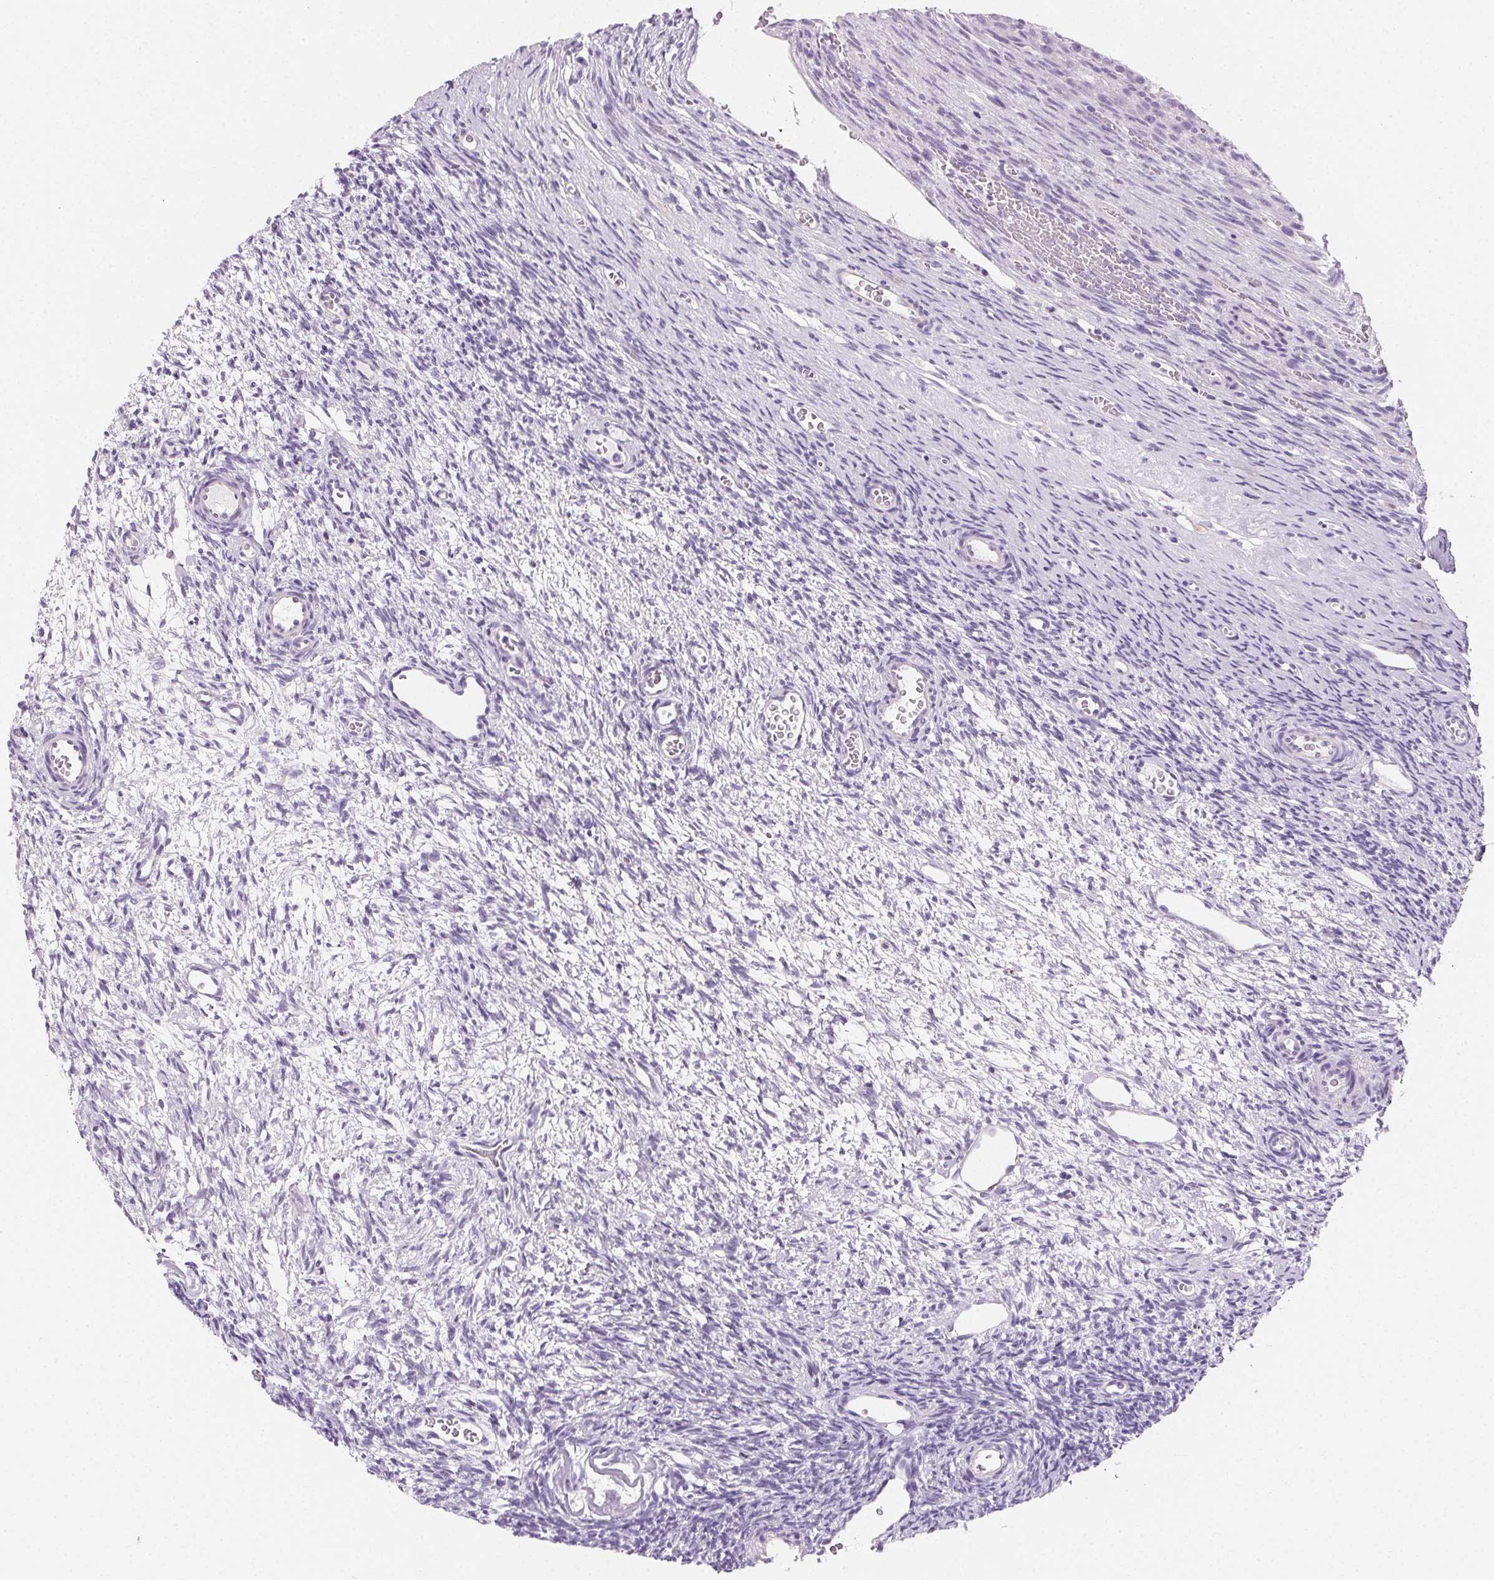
{"staining": {"intensity": "negative", "quantity": "none", "location": "none"}, "tissue": "ovary", "cell_type": "Follicle cells", "image_type": "normal", "snomed": [{"axis": "morphology", "description": "Normal tissue, NOS"}, {"axis": "topography", "description": "Ovary"}], "caption": "High power microscopy histopathology image of an IHC micrograph of benign ovary, revealing no significant expression in follicle cells.", "gene": "PRSS1", "patient": {"sex": "female", "age": 34}}